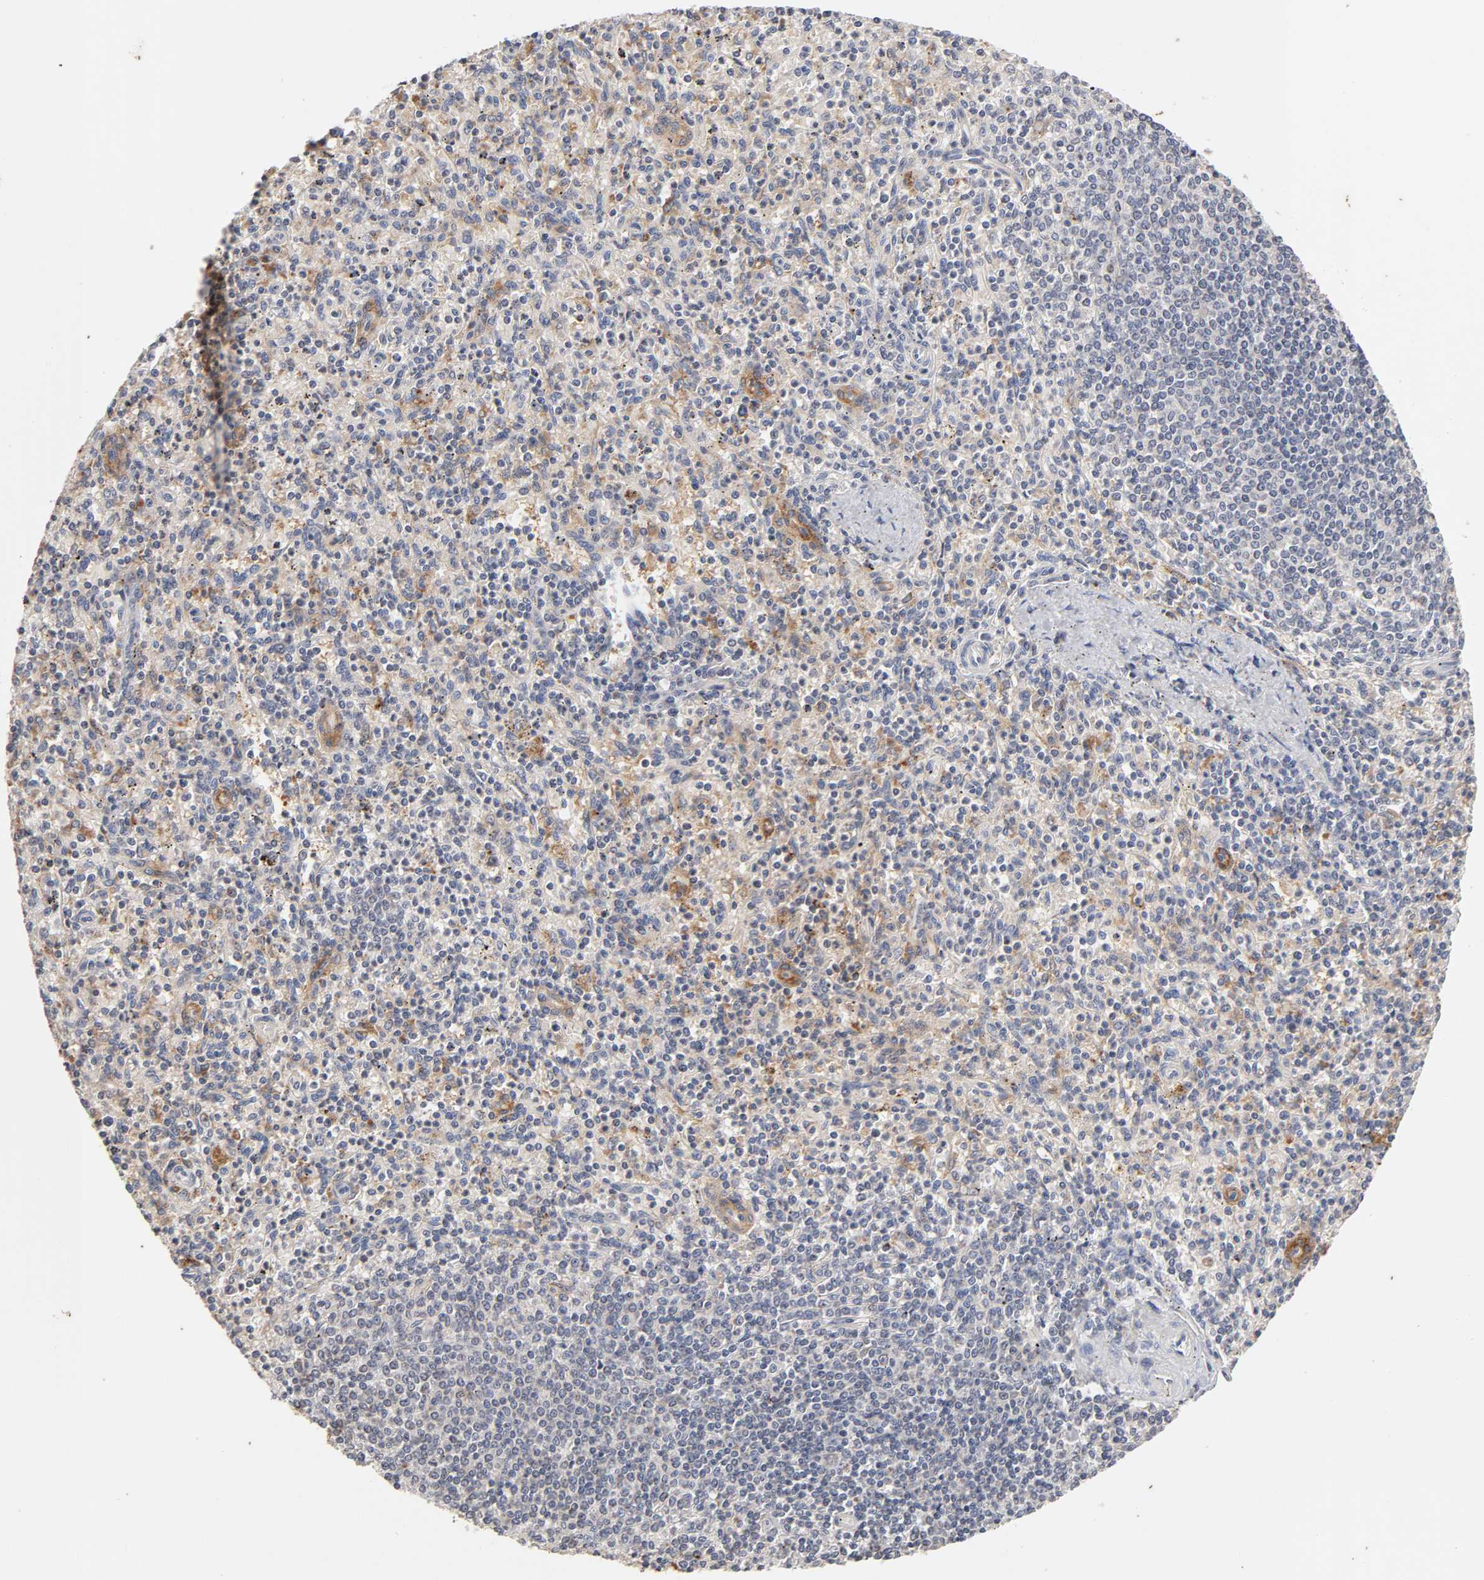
{"staining": {"intensity": "weak", "quantity": "25%-75%", "location": "cytoplasmic/membranous"}, "tissue": "spleen", "cell_type": "Cells in red pulp", "image_type": "normal", "snomed": [{"axis": "morphology", "description": "Normal tissue, NOS"}, {"axis": "topography", "description": "Spleen"}], "caption": "Cells in red pulp display low levels of weak cytoplasmic/membranous expression in about 25%-75% of cells in unremarkable human spleen.", "gene": "CXADR", "patient": {"sex": "male", "age": 72}}